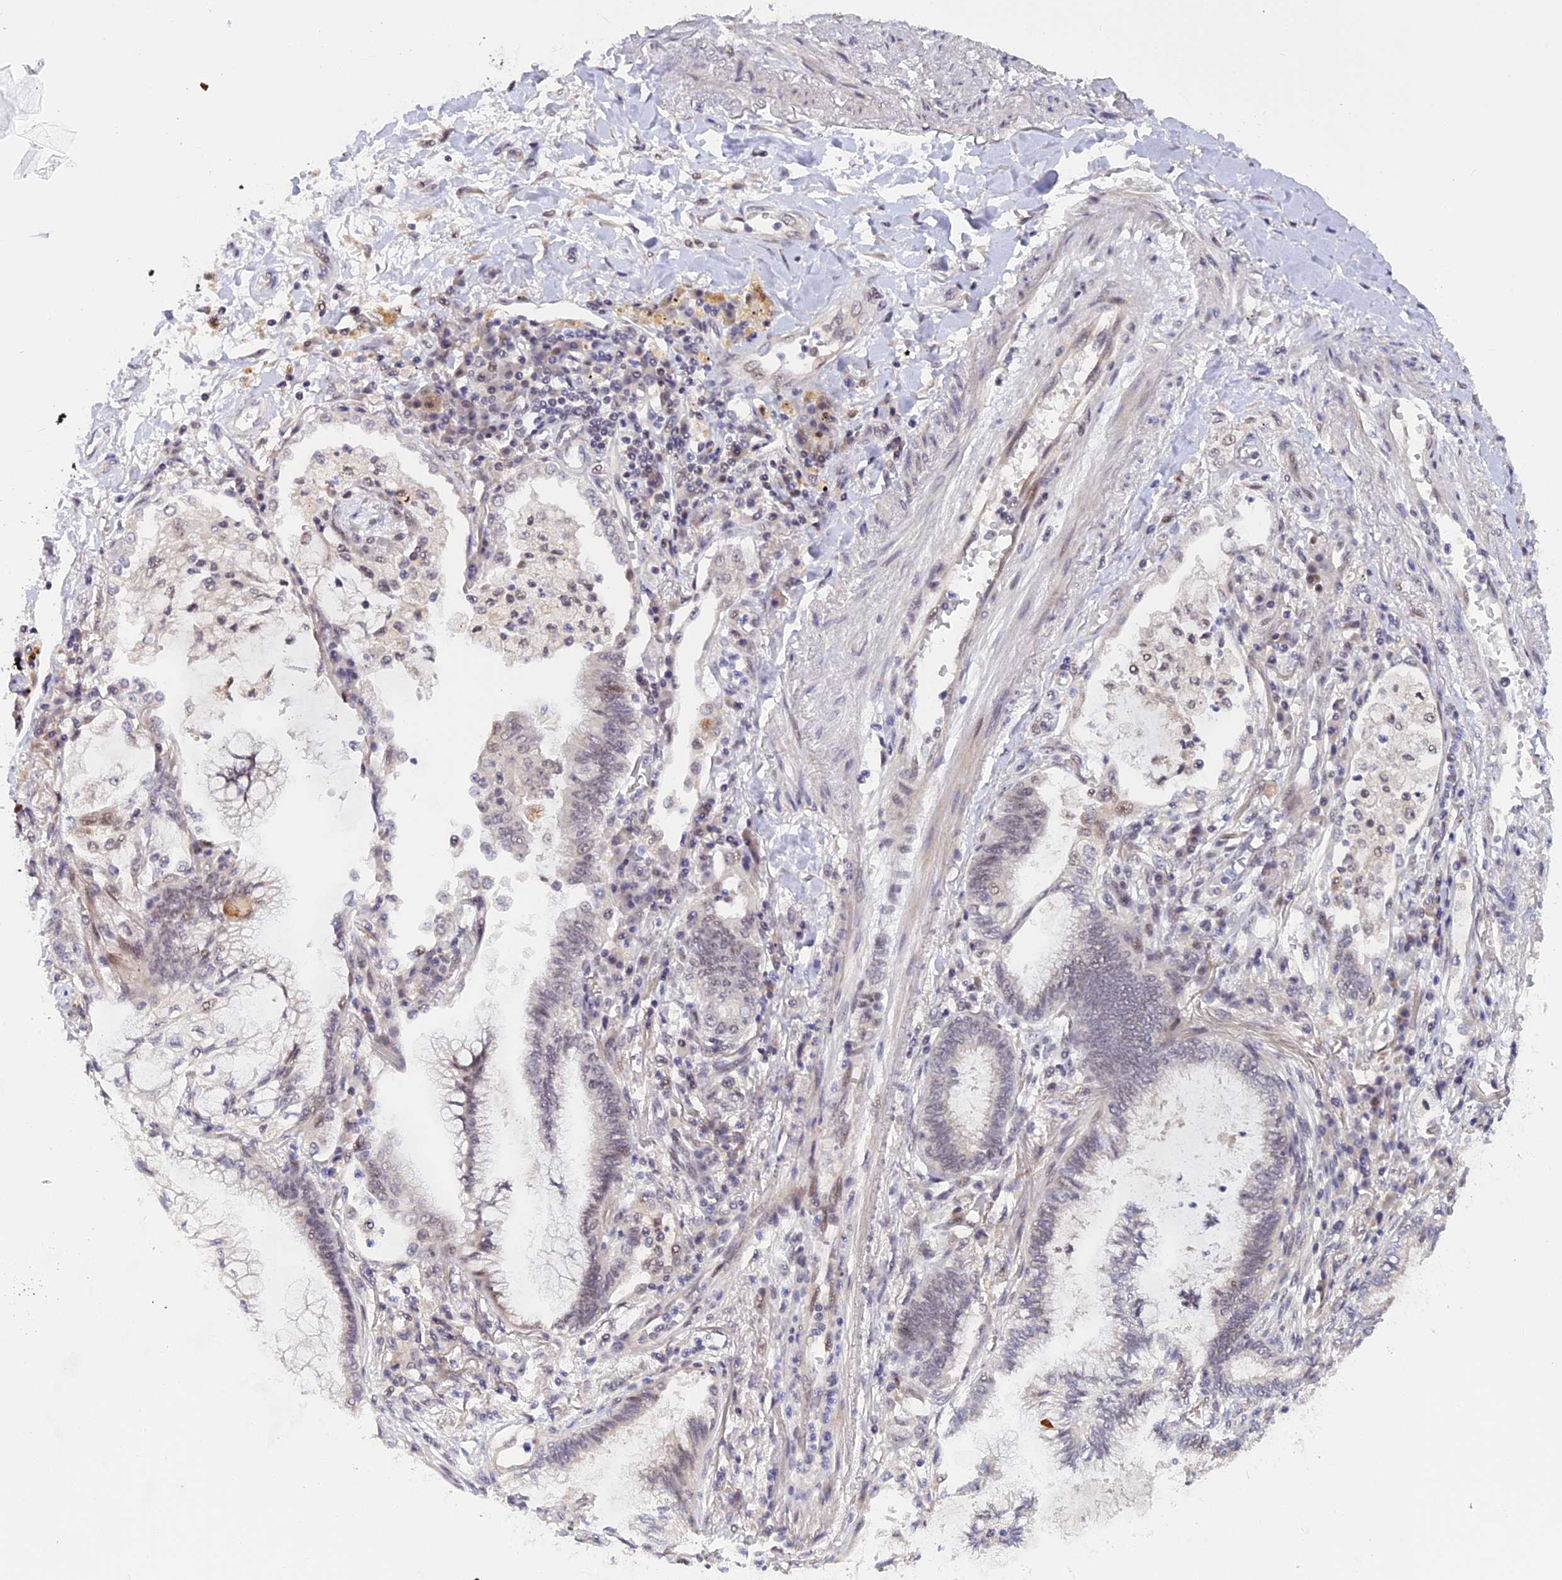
{"staining": {"intensity": "negative", "quantity": "none", "location": "none"}, "tissue": "lung cancer", "cell_type": "Tumor cells", "image_type": "cancer", "snomed": [{"axis": "morphology", "description": "Adenocarcinoma, NOS"}, {"axis": "topography", "description": "Lung"}], "caption": "An immunohistochemistry image of lung cancer is shown. There is no staining in tumor cells of lung cancer.", "gene": "POLR2C", "patient": {"sex": "female", "age": 70}}